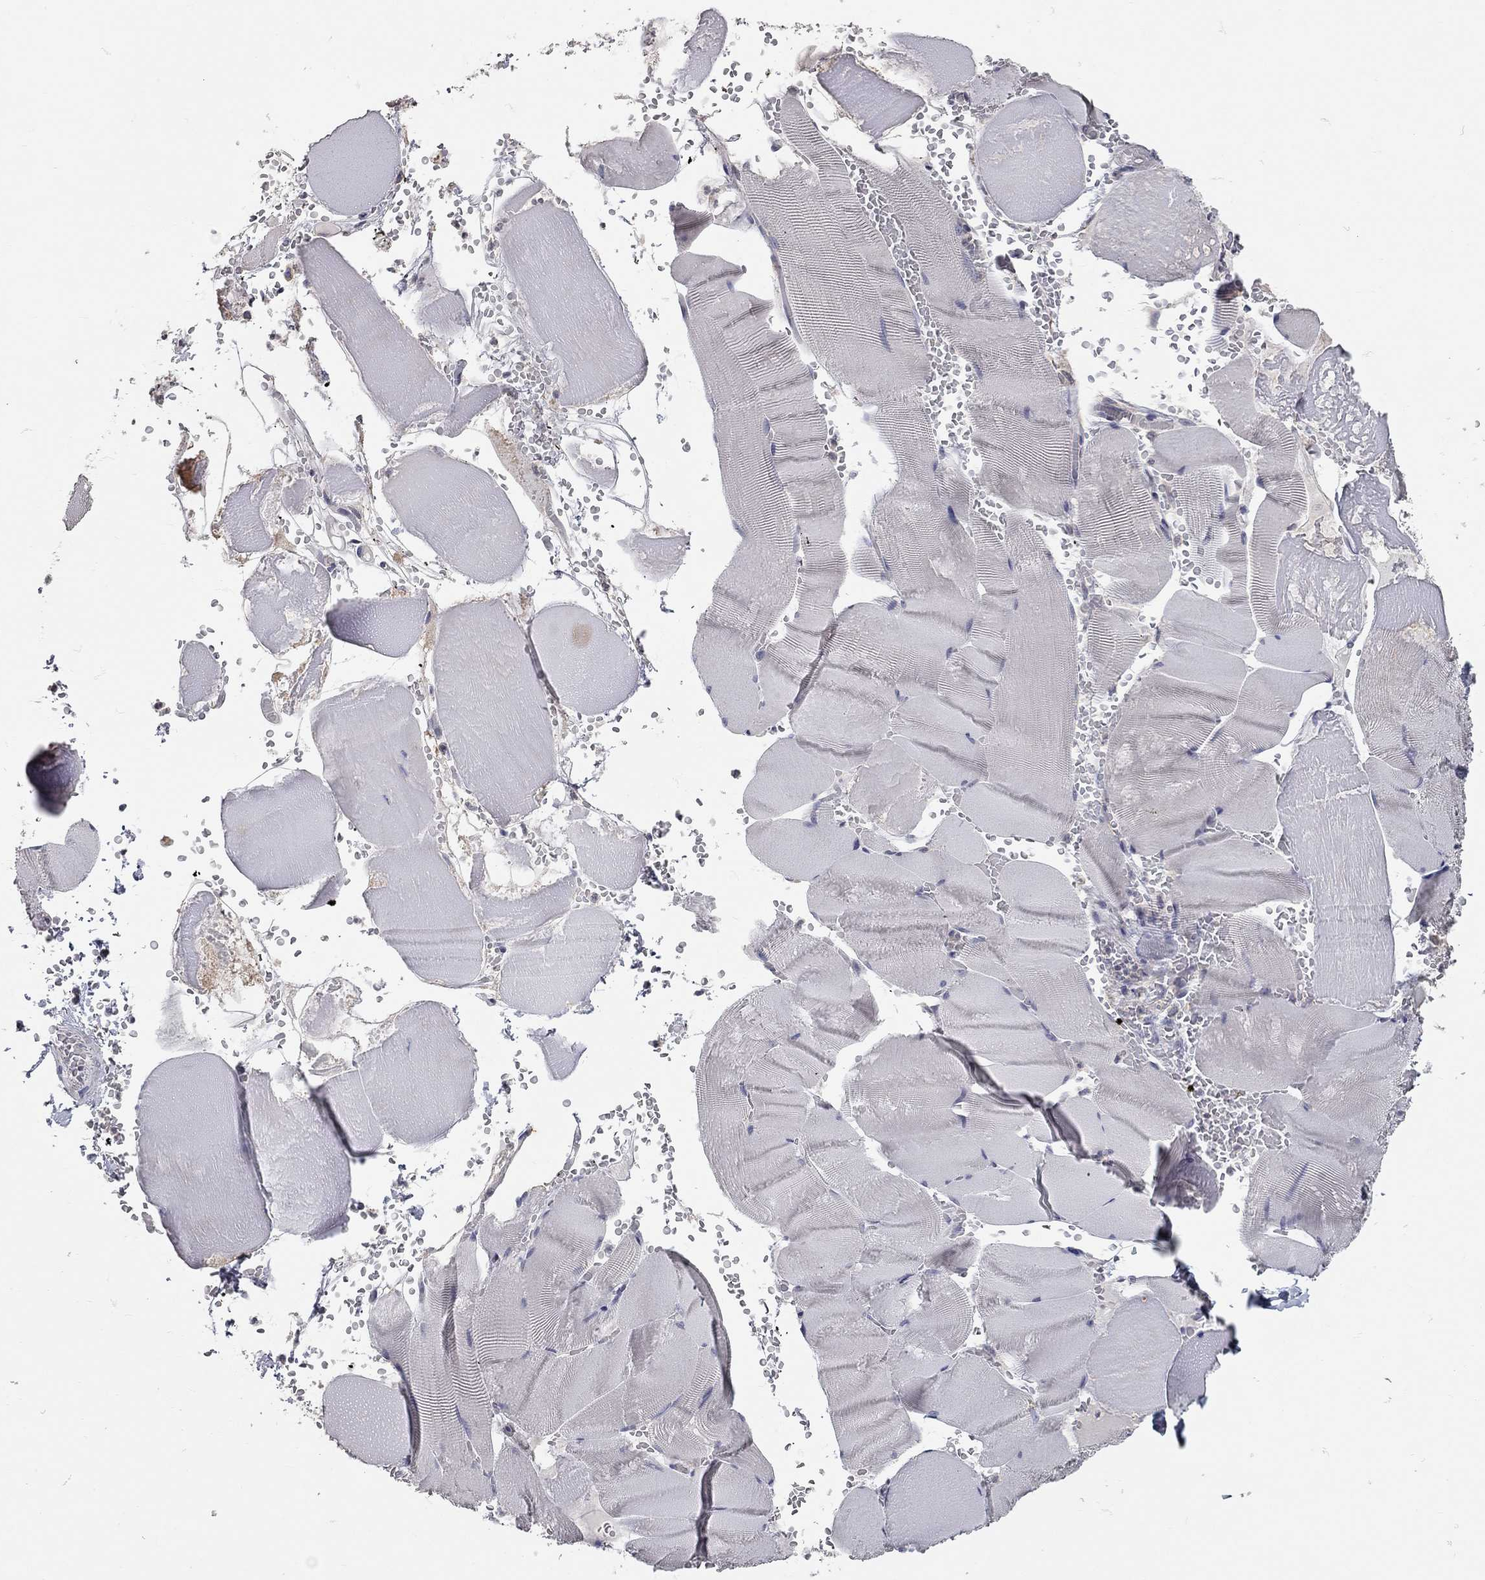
{"staining": {"intensity": "negative", "quantity": "none", "location": "none"}, "tissue": "skeletal muscle", "cell_type": "Myocytes", "image_type": "normal", "snomed": [{"axis": "morphology", "description": "Normal tissue, NOS"}, {"axis": "topography", "description": "Skeletal muscle"}], "caption": "Immunohistochemistry of benign skeletal muscle demonstrates no expression in myocytes.", "gene": "XAGE2", "patient": {"sex": "male", "age": 56}}